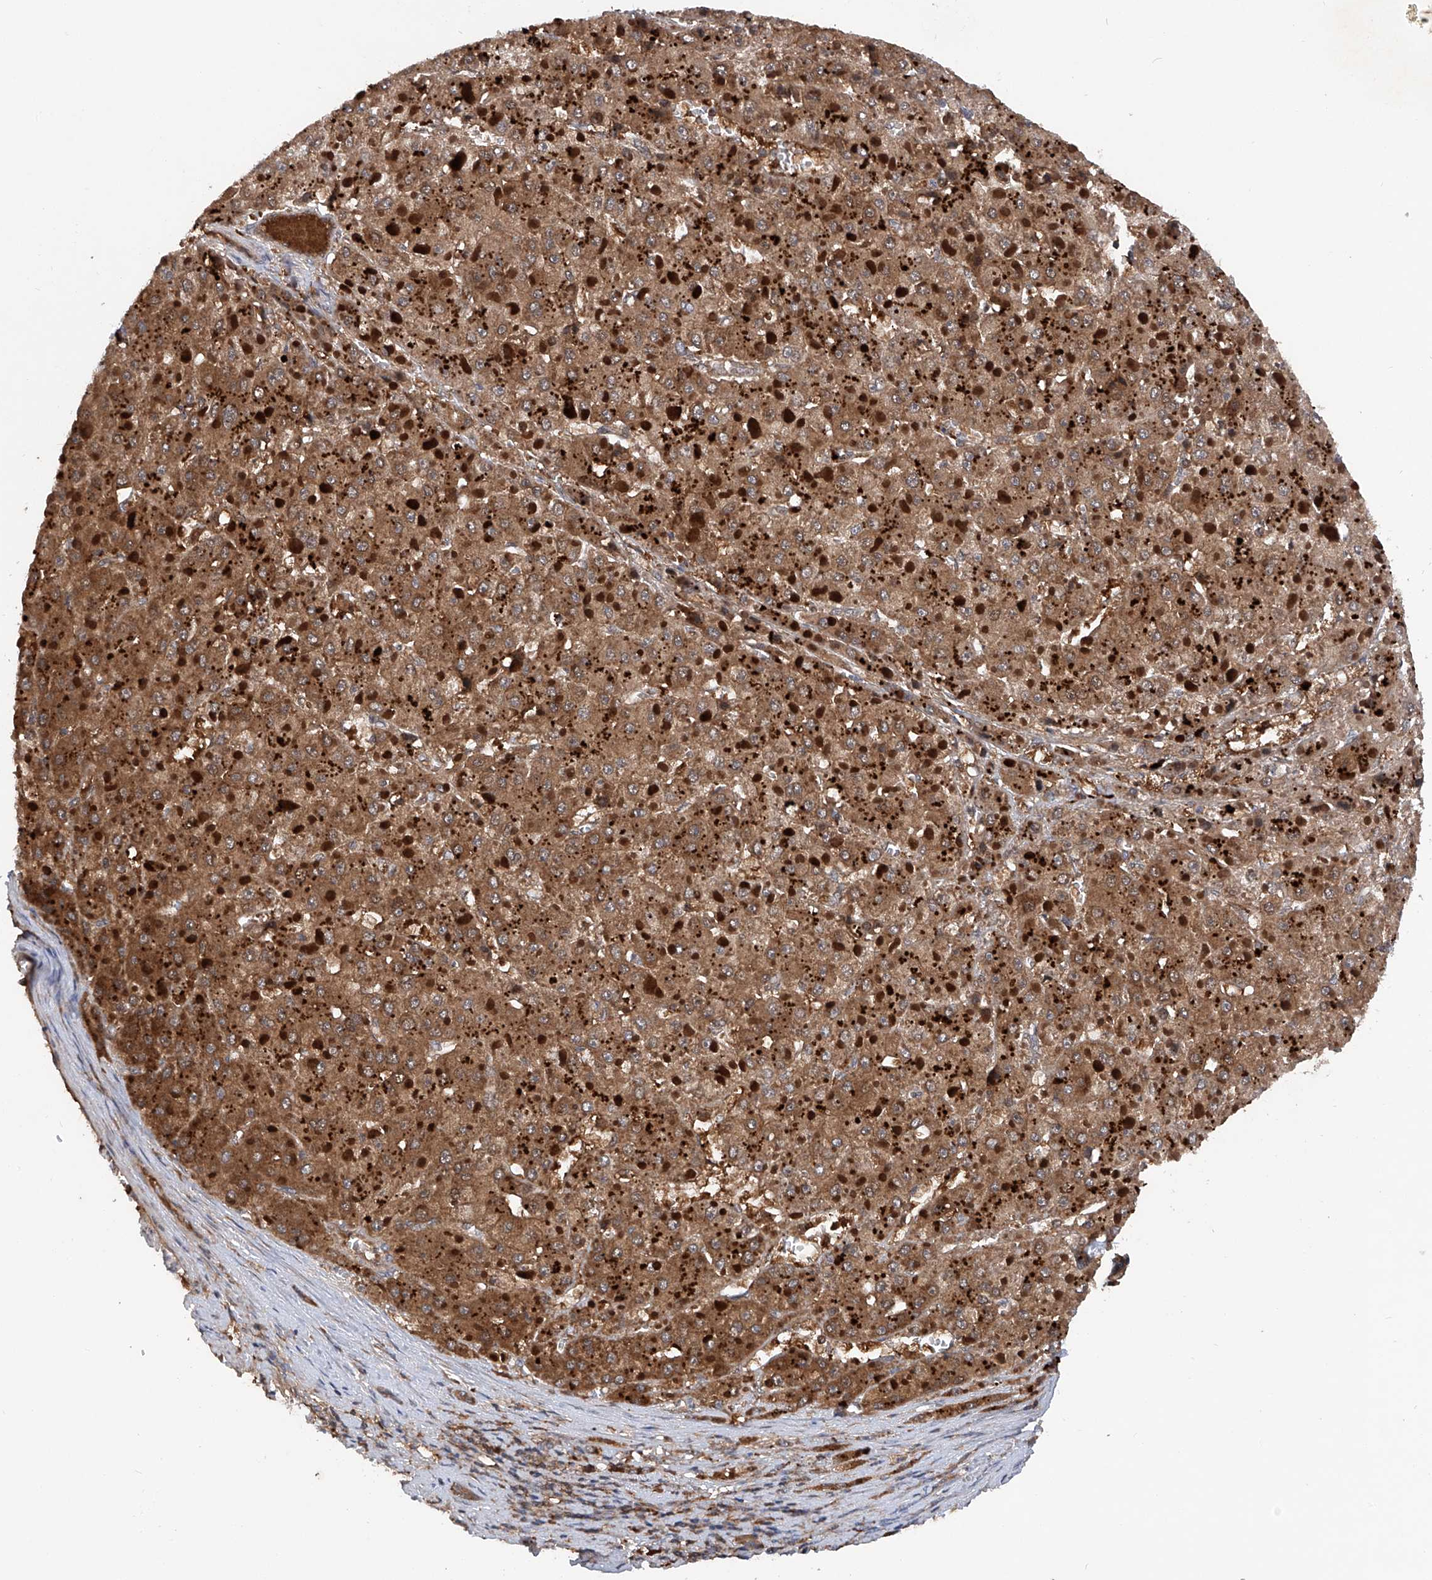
{"staining": {"intensity": "strong", "quantity": ">75%", "location": "cytoplasmic/membranous"}, "tissue": "liver cancer", "cell_type": "Tumor cells", "image_type": "cancer", "snomed": [{"axis": "morphology", "description": "Carcinoma, Hepatocellular, NOS"}, {"axis": "topography", "description": "Liver"}], "caption": "About >75% of tumor cells in liver cancer exhibit strong cytoplasmic/membranous protein positivity as visualized by brown immunohistochemical staining.", "gene": "ASCC3", "patient": {"sex": "female", "age": 73}}